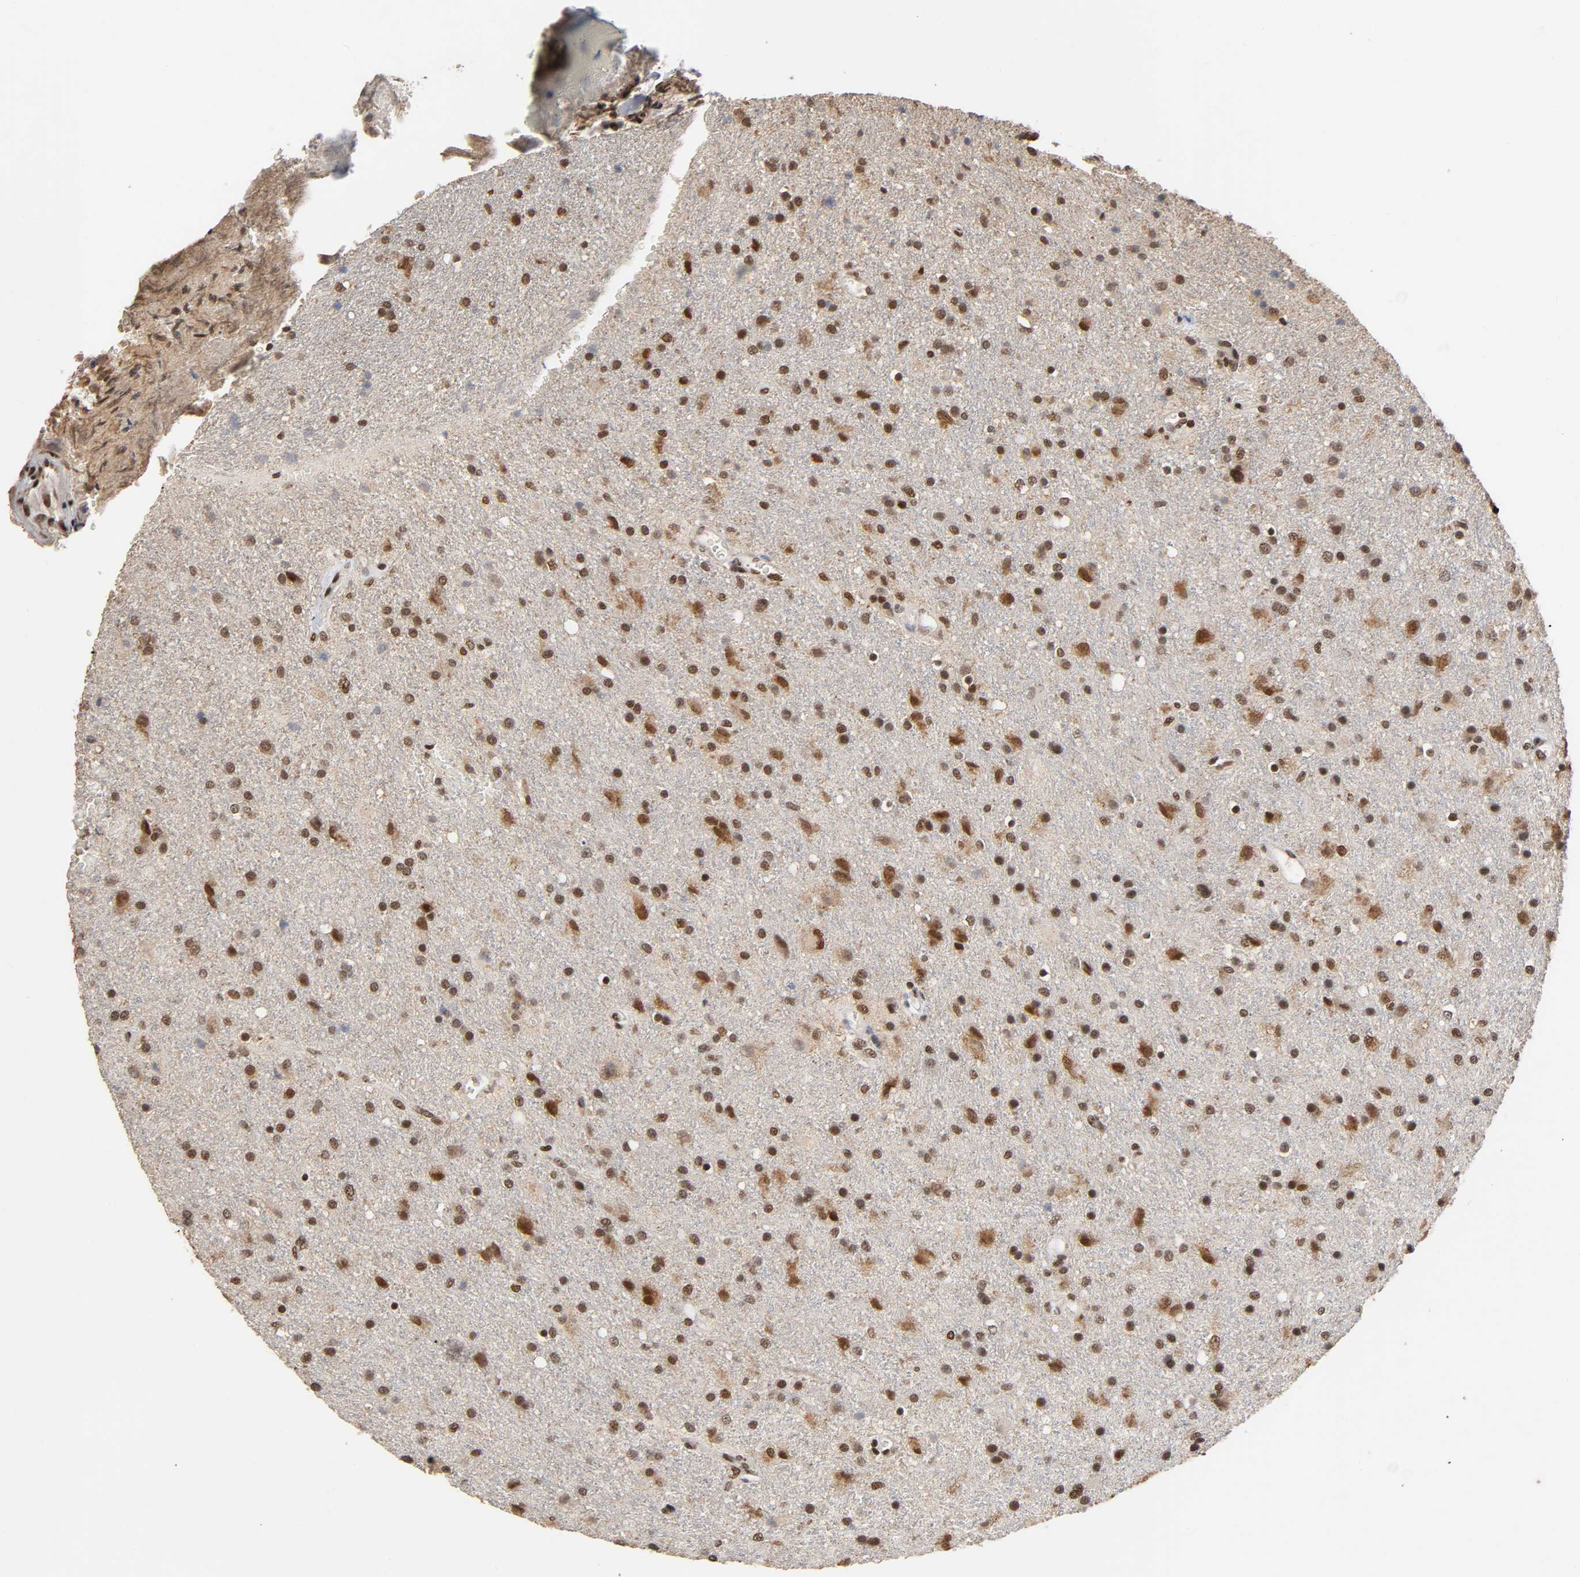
{"staining": {"intensity": "strong", "quantity": "25%-75%", "location": "nuclear"}, "tissue": "glioma", "cell_type": "Tumor cells", "image_type": "cancer", "snomed": [{"axis": "morphology", "description": "Normal tissue, NOS"}, {"axis": "morphology", "description": "Glioma, malignant, High grade"}, {"axis": "topography", "description": "Cerebral cortex"}], "caption": "About 25%-75% of tumor cells in glioma display strong nuclear protein staining as visualized by brown immunohistochemical staining.", "gene": "ZNF384", "patient": {"sex": "male", "age": 56}}